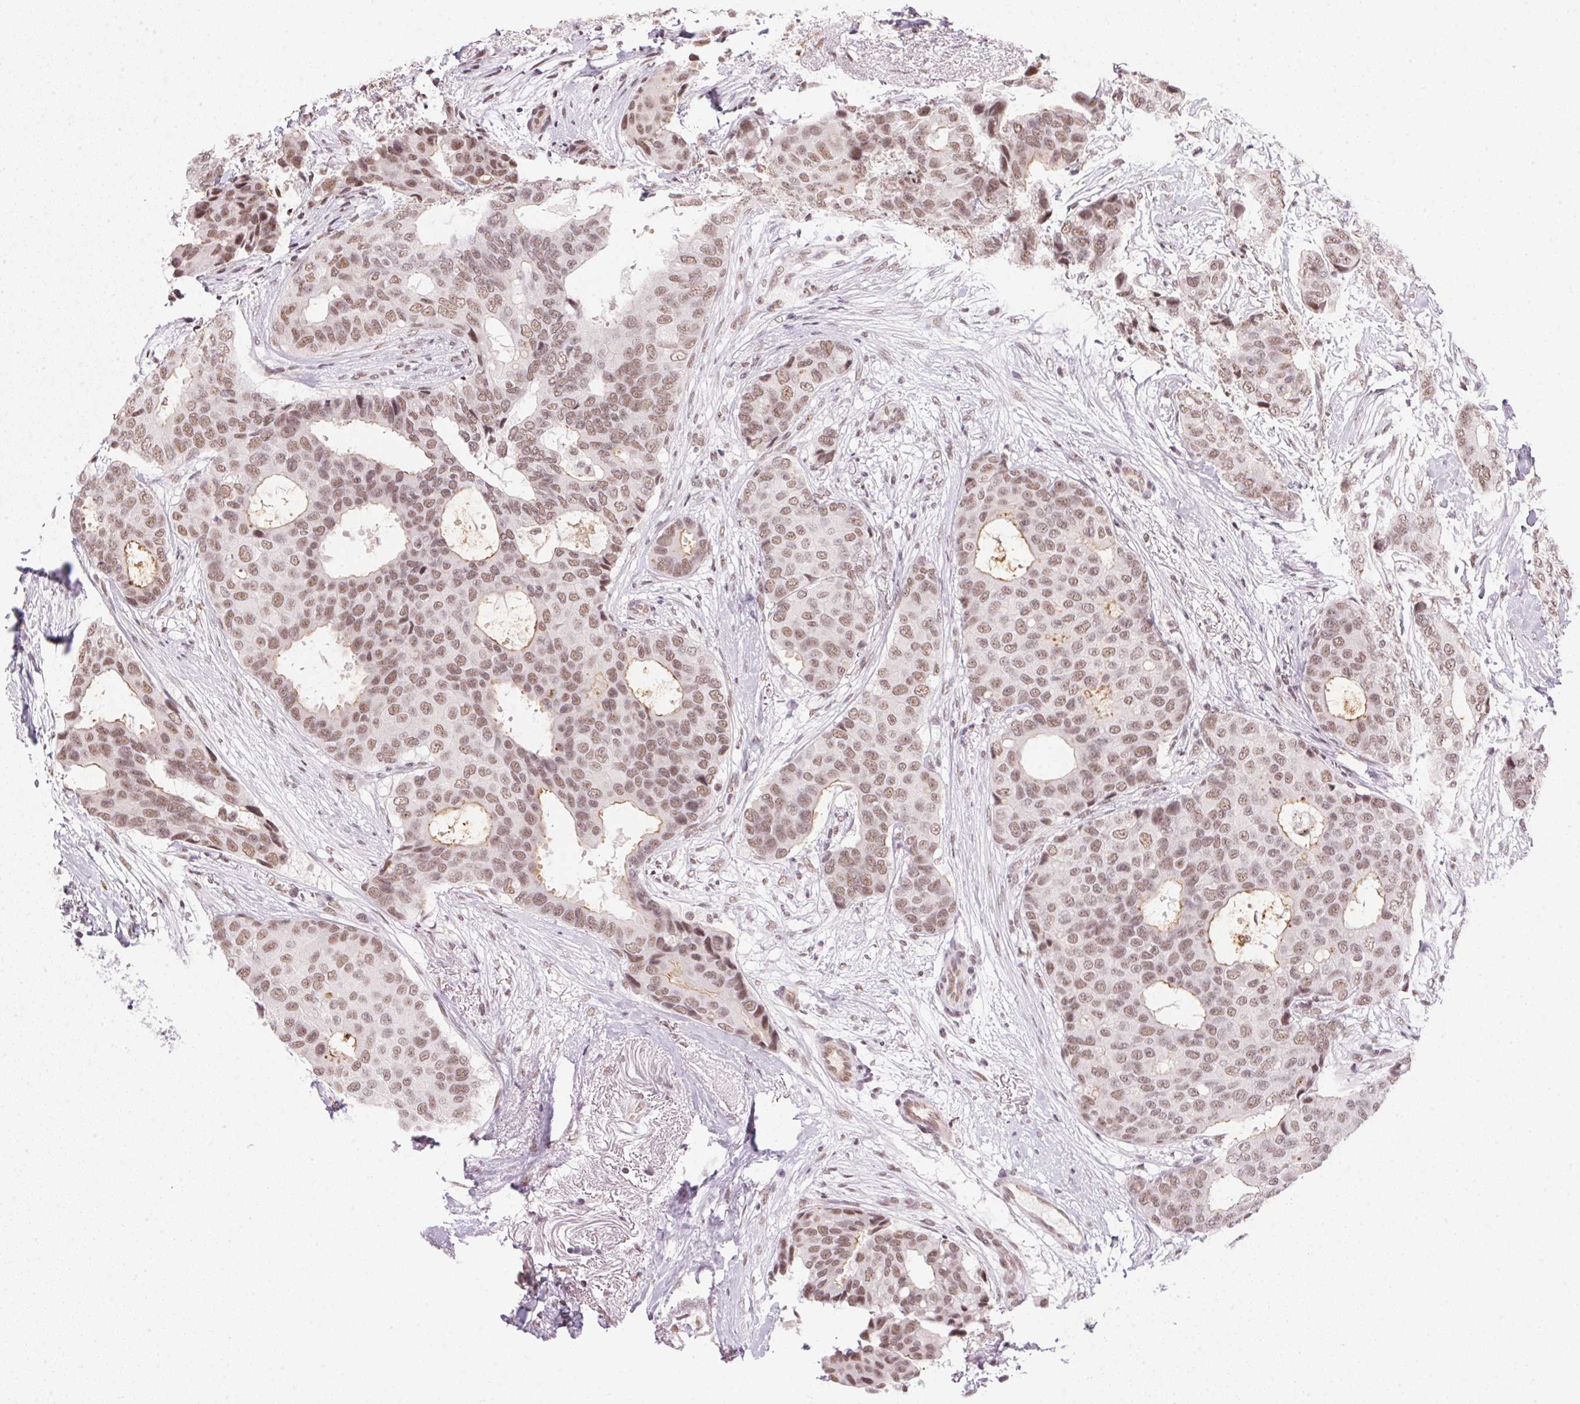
{"staining": {"intensity": "moderate", "quantity": ">75%", "location": "cytoplasmic/membranous,nuclear"}, "tissue": "breast cancer", "cell_type": "Tumor cells", "image_type": "cancer", "snomed": [{"axis": "morphology", "description": "Duct carcinoma"}, {"axis": "topography", "description": "Breast"}], "caption": "Immunohistochemical staining of human breast intraductal carcinoma displays moderate cytoplasmic/membranous and nuclear protein staining in about >75% of tumor cells. (brown staining indicates protein expression, while blue staining denotes nuclei).", "gene": "SRSF7", "patient": {"sex": "female", "age": 75}}